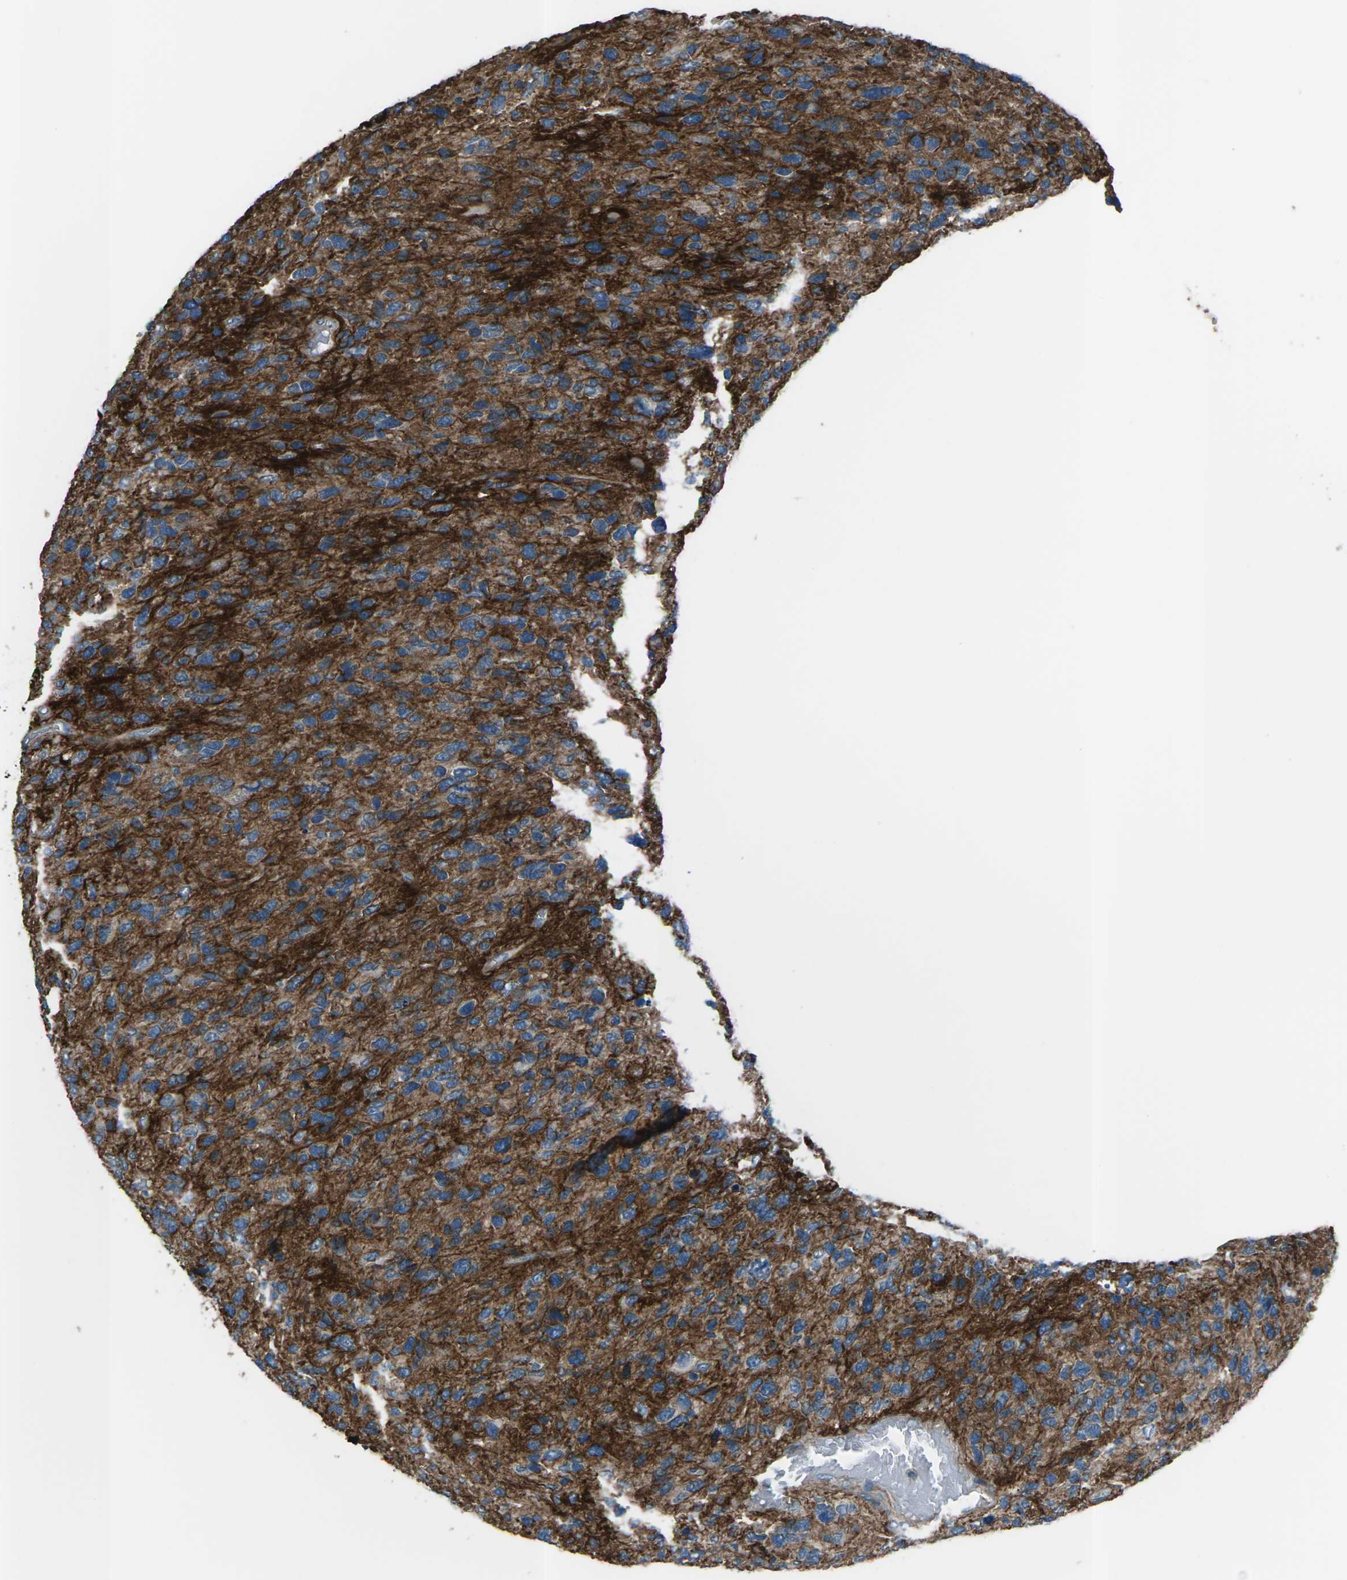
{"staining": {"intensity": "moderate", "quantity": ">75%", "location": "cytoplasmic/membranous"}, "tissue": "glioma", "cell_type": "Tumor cells", "image_type": "cancer", "snomed": [{"axis": "morphology", "description": "Glioma, malignant, High grade"}, {"axis": "topography", "description": "Brain"}], "caption": "This image reveals immunohistochemistry staining of human high-grade glioma (malignant), with medium moderate cytoplasmic/membranous staining in approximately >75% of tumor cells.", "gene": "CMTM4", "patient": {"sex": "female", "age": 58}}